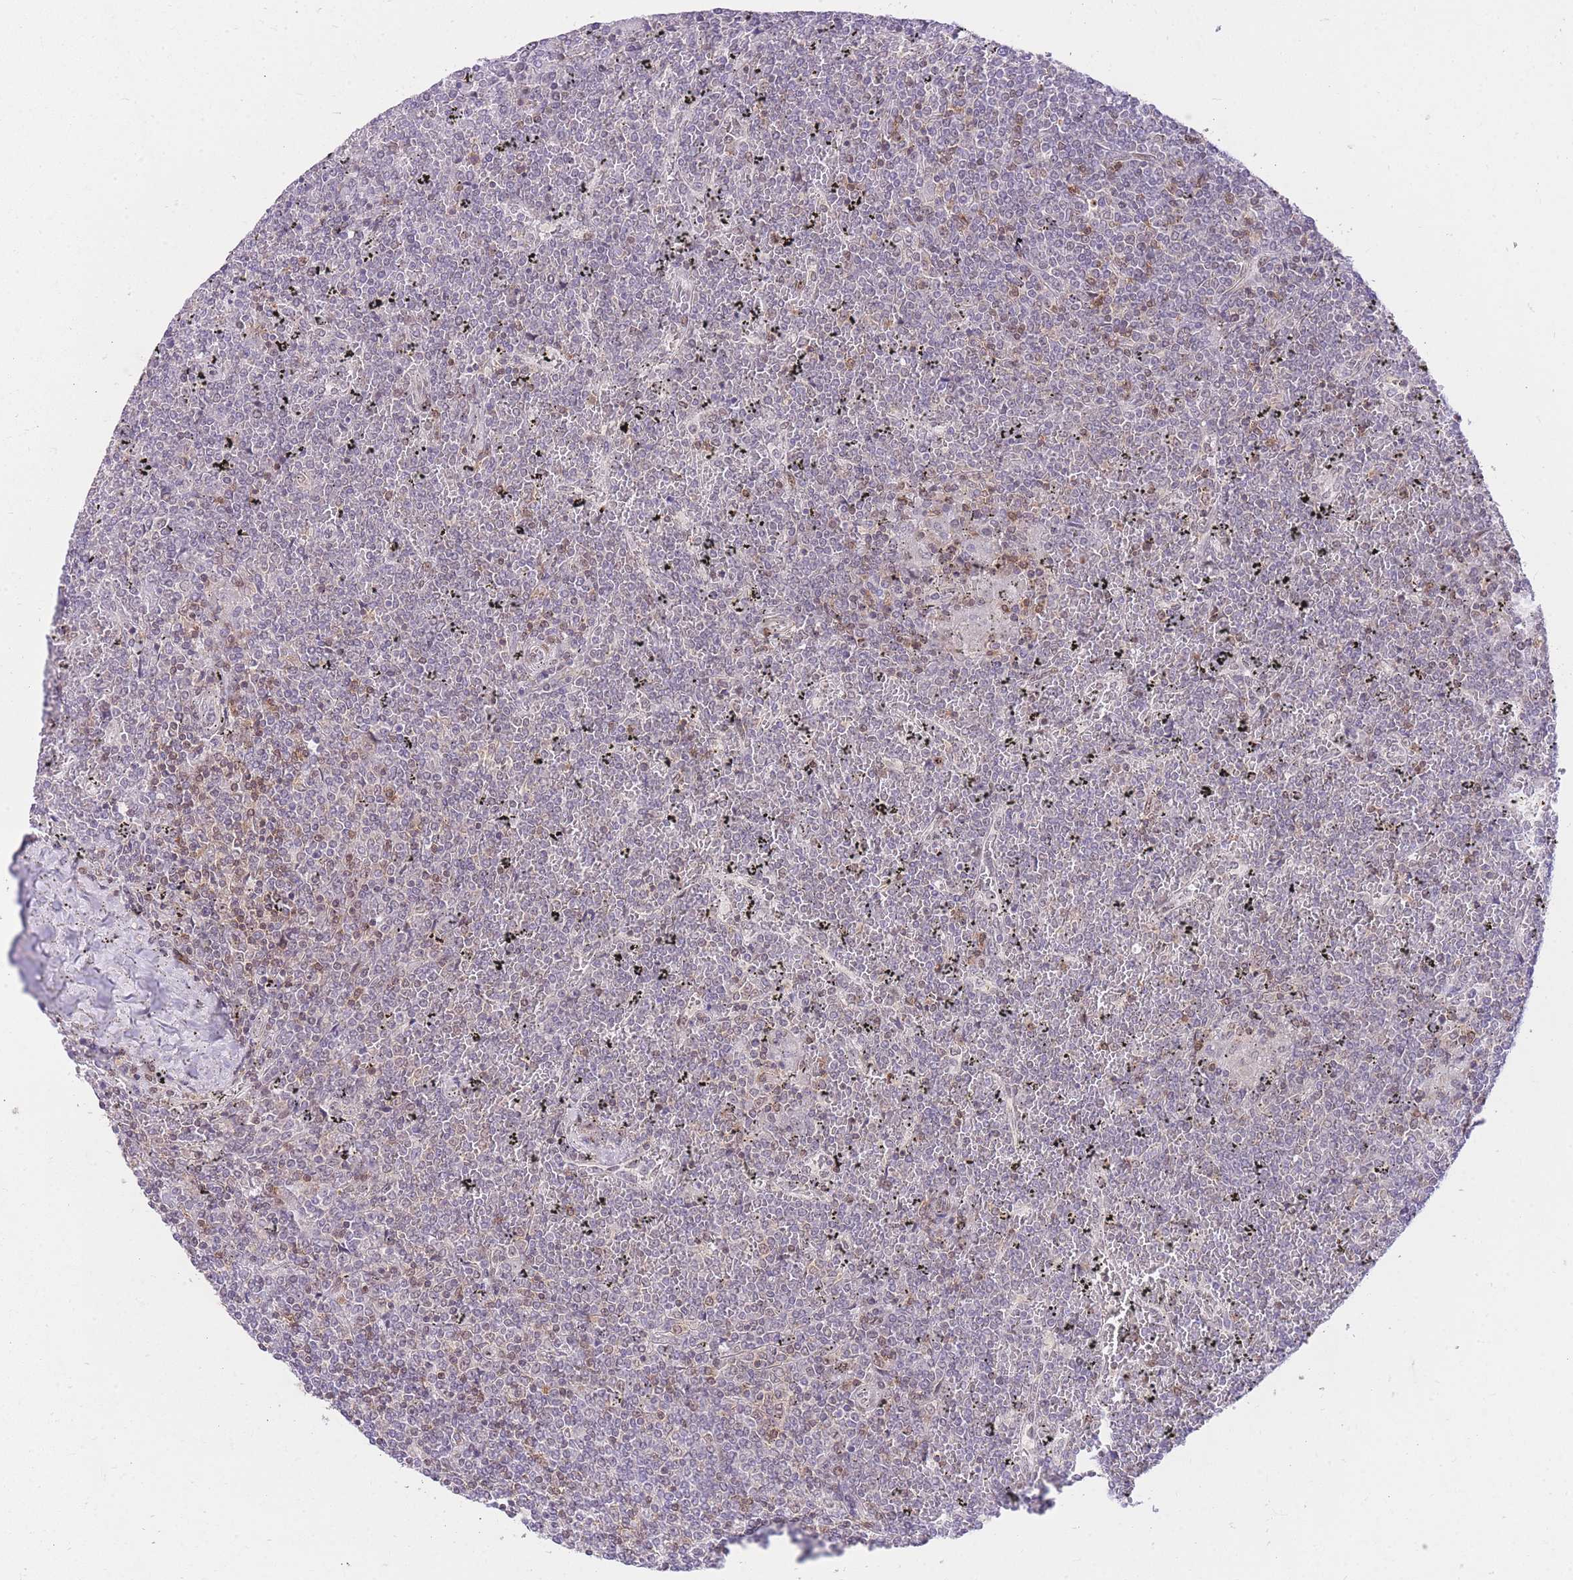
{"staining": {"intensity": "weak", "quantity": "<25%", "location": "nuclear"}, "tissue": "lymphoma", "cell_type": "Tumor cells", "image_type": "cancer", "snomed": [{"axis": "morphology", "description": "Malignant lymphoma, non-Hodgkin's type, Low grade"}, {"axis": "topography", "description": "Spleen"}], "caption": "A high-resolution histopathology image shows immunohistochemistry (IHC) staining of lymphoma, which exhibits no significant staining in tumor cells.", "gene": "STK39", "patient": {"sex": "female", "age": 19}}